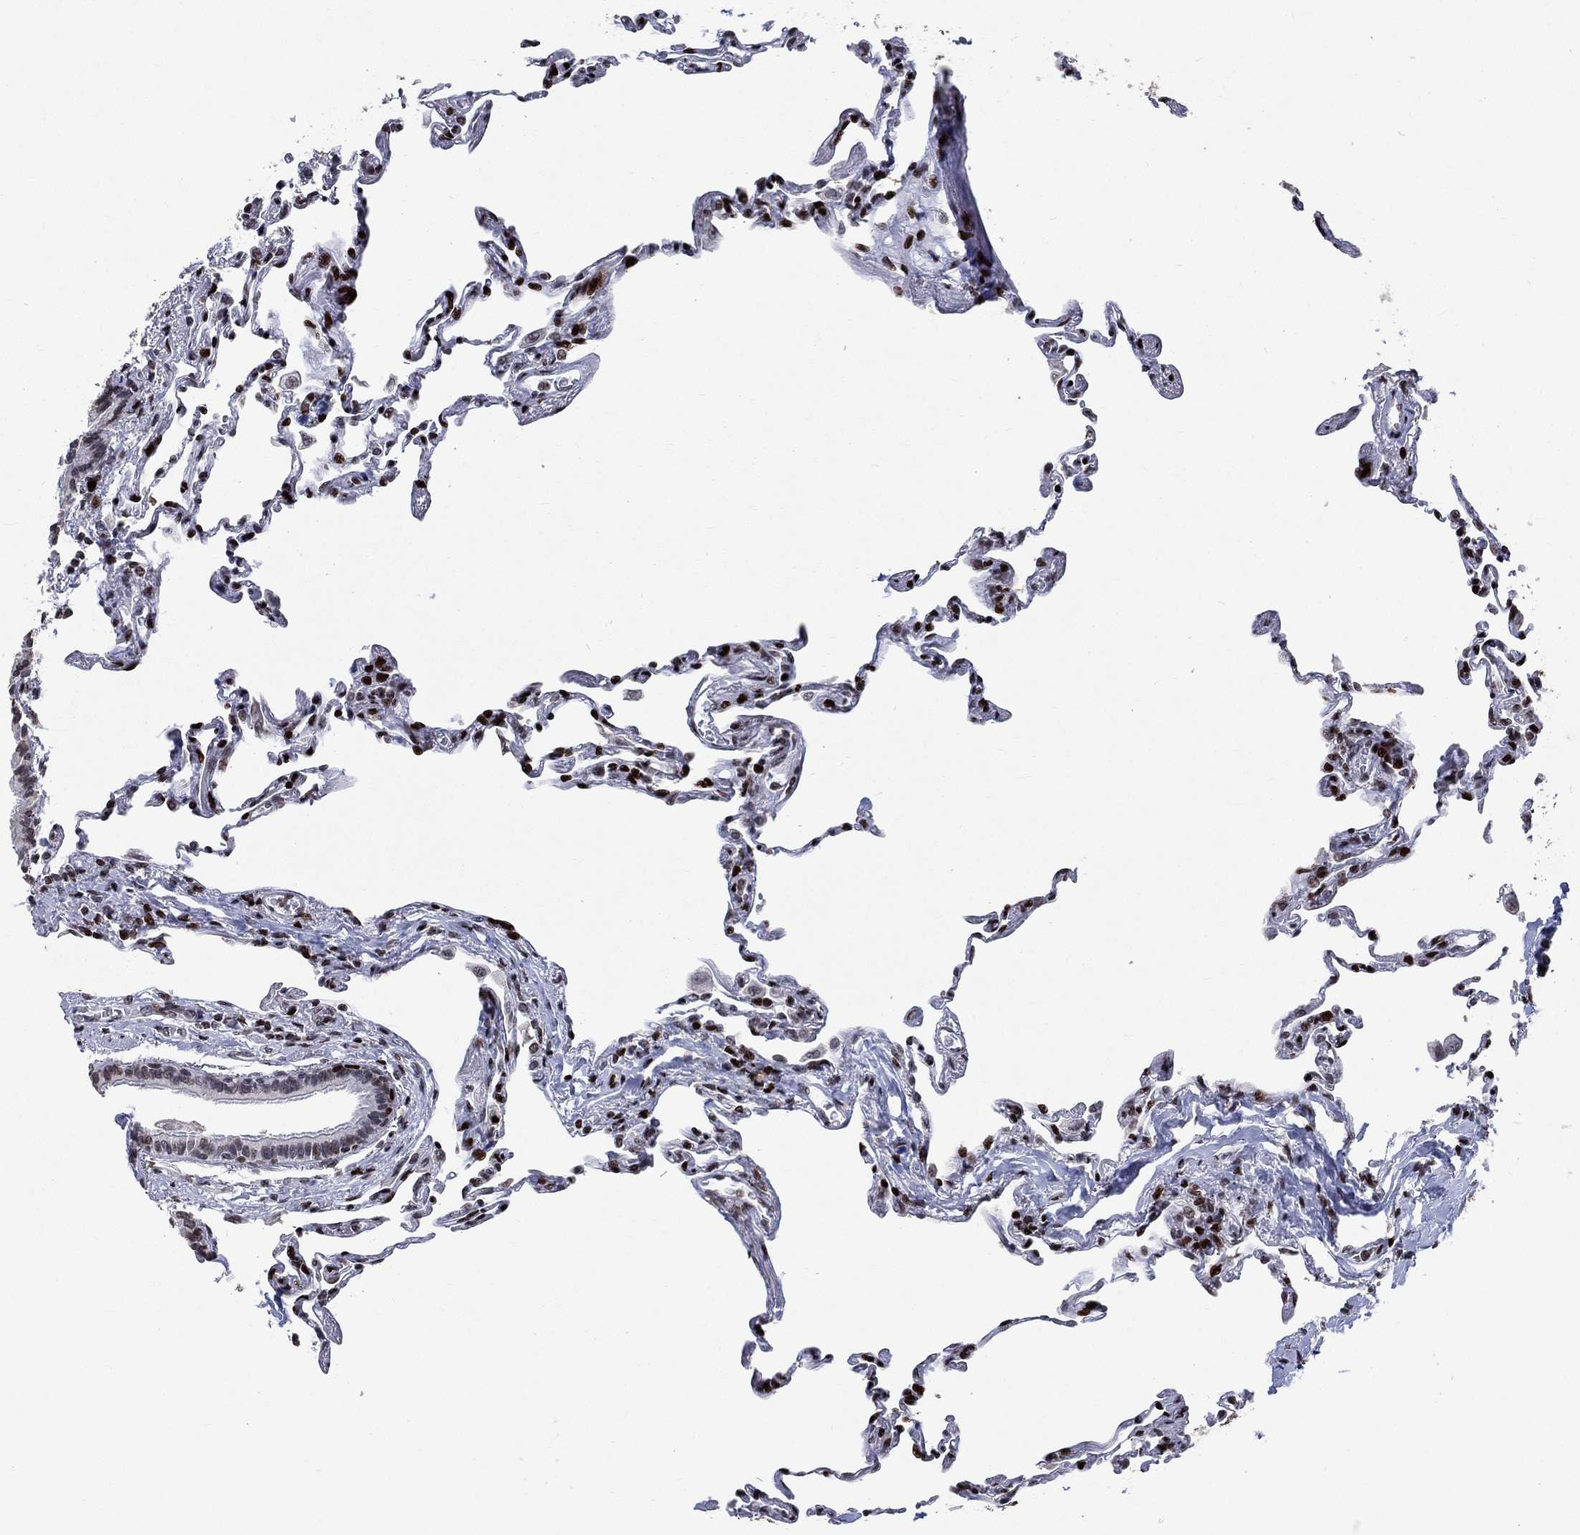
{"staining": {"intensity": "strong", "quantity": "25%-75%", "location": "nuclear"}, "tissue": "lung", "cell_type": "Alveolar cells", "image_type": "normal", "snomed": [{"axis": "morphology", "description": "Normal tissue, NOS"}, {"axis": "topography", "description": "Lung"}], "caption": "IHC of normal lung shows high levels of strong nuclear staining in approximately 25%-75% of alveolar cells. The protein of interest is shown in brown color, while the nuclei are stained blue.", "gene": "SRSF3", "patient": {"sex": "female", "age": 57}}